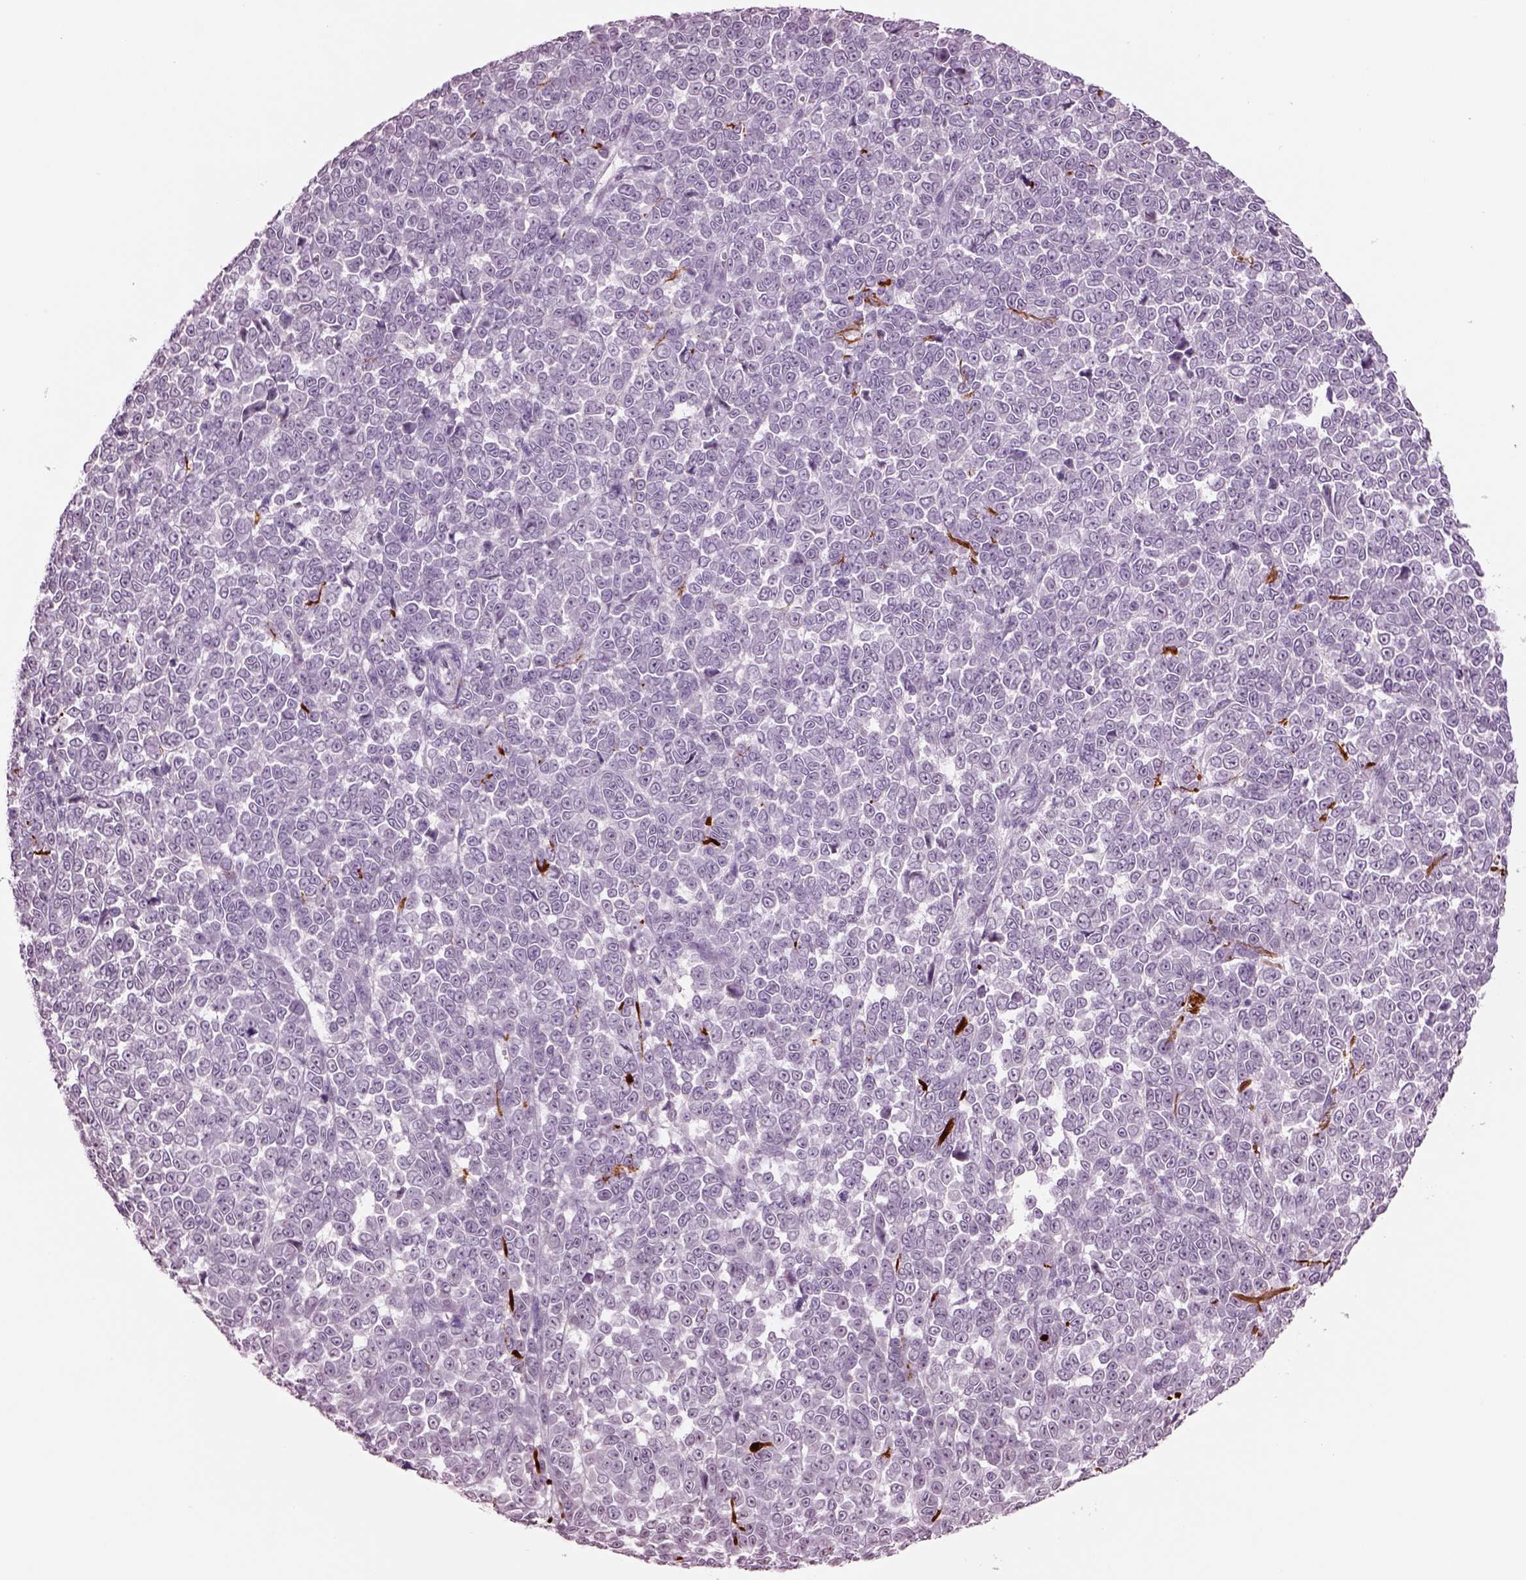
{"staining": {"intensity": "negative", "quantity": "none", "location": "none"}, "tissue": "melanoma", "cell_type": "Tumor cells", "image_type": "cancer", "snomed": [{"axis": "morphology", "description": "Malignant melanoma, NOS"}, {"axis": "topography", "description": "Skin"}], "caption": "Protein analysis of malignant melanoma shows no significant positivity in tumor cells. (IHC, brightfield microscopy, high magnification).", "gene": "SEPHS1", "patient": {"sex": "female", "age": 95}}